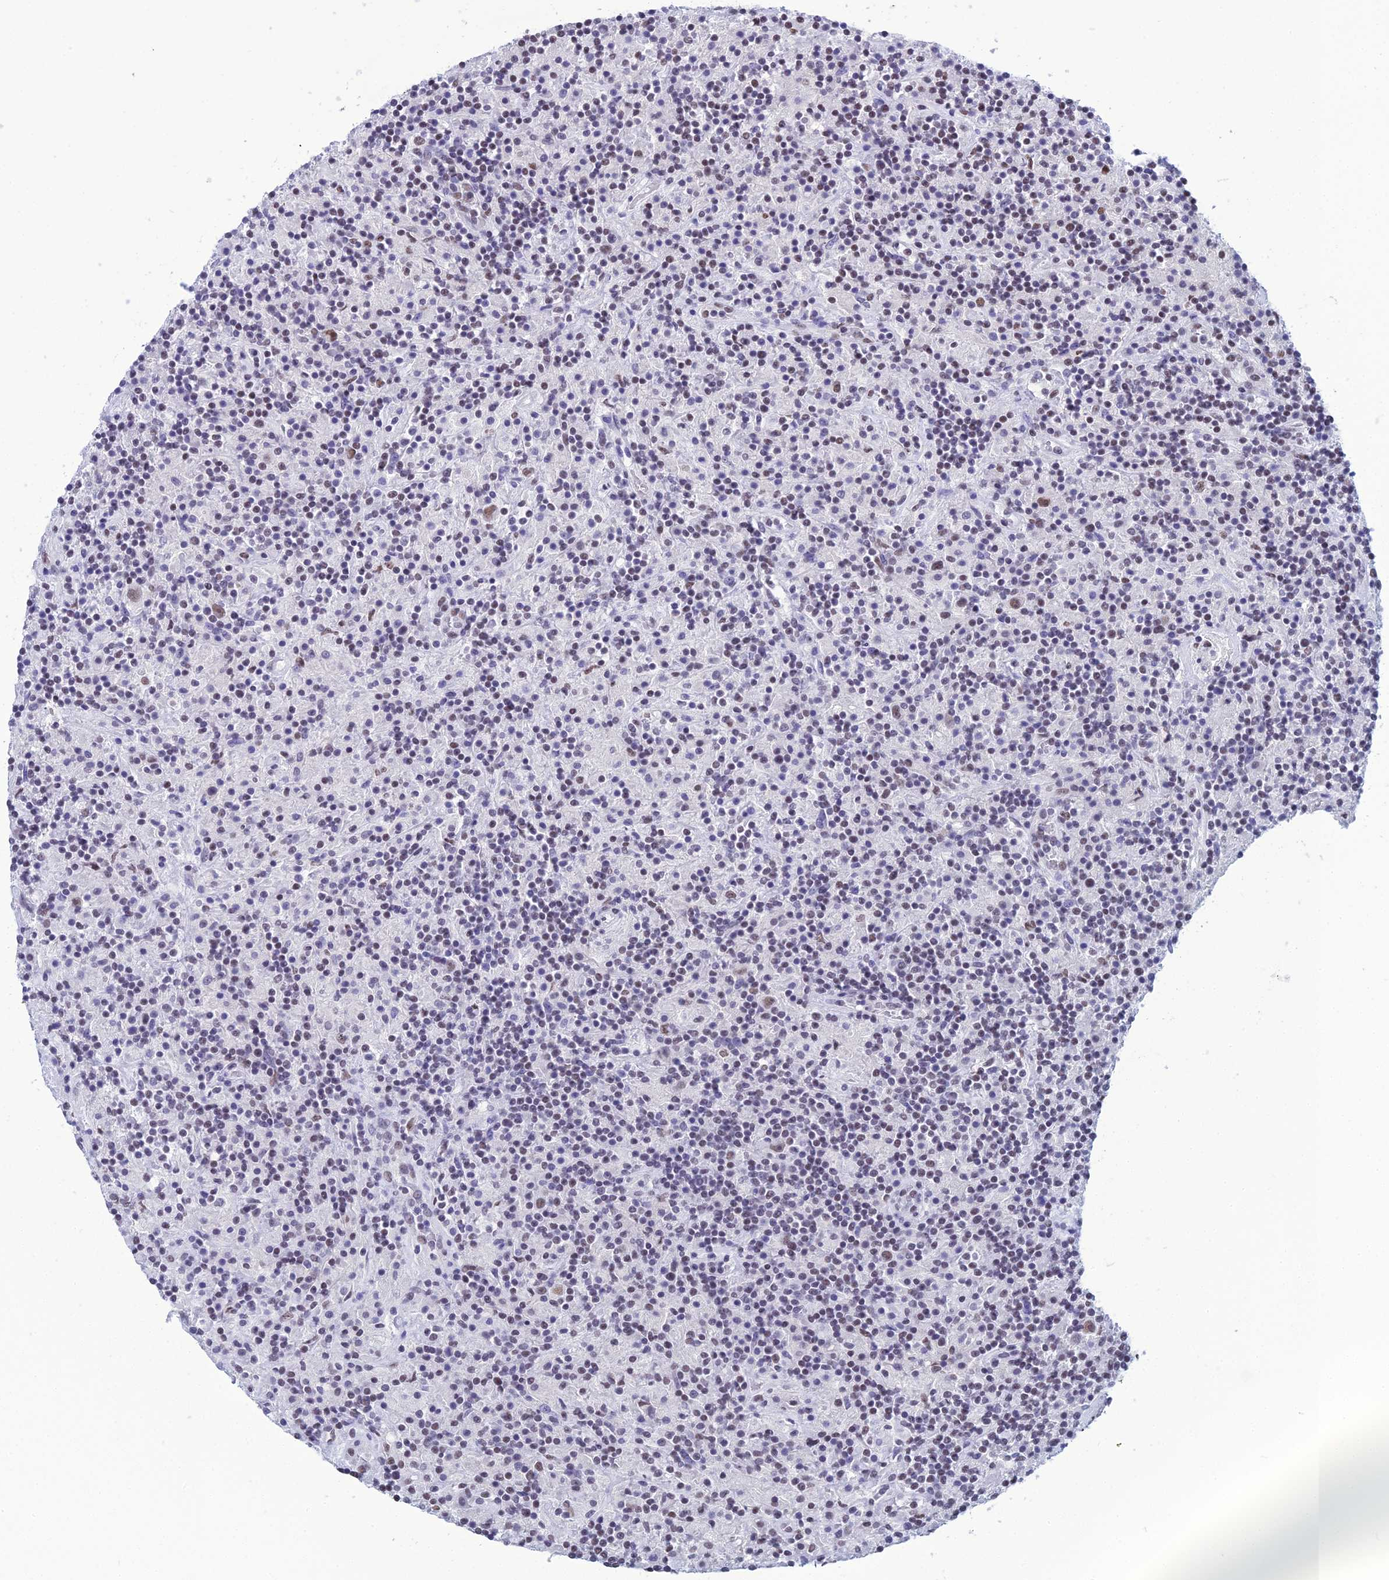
{"staining": {"intensity": "moderate", "quantity": ">75%", "location": "nuclear"}, "tissue": "lymphoma", "cell_type": "Tumor cells", "image_type": "cancer", "snomed": [{"axis": "morphology", "description": "Hodgkin's disease, NOS"}, {"axis": "topography", "description": "Lymph node"}], "caption": "Tumor cells demonstrate medium levels of moderate nuclear positivity in approximately >75% of cells in Hodgkin's disease.", "gene": "PRAMEF12", "patient": {"sex": "male", "age": 70}}